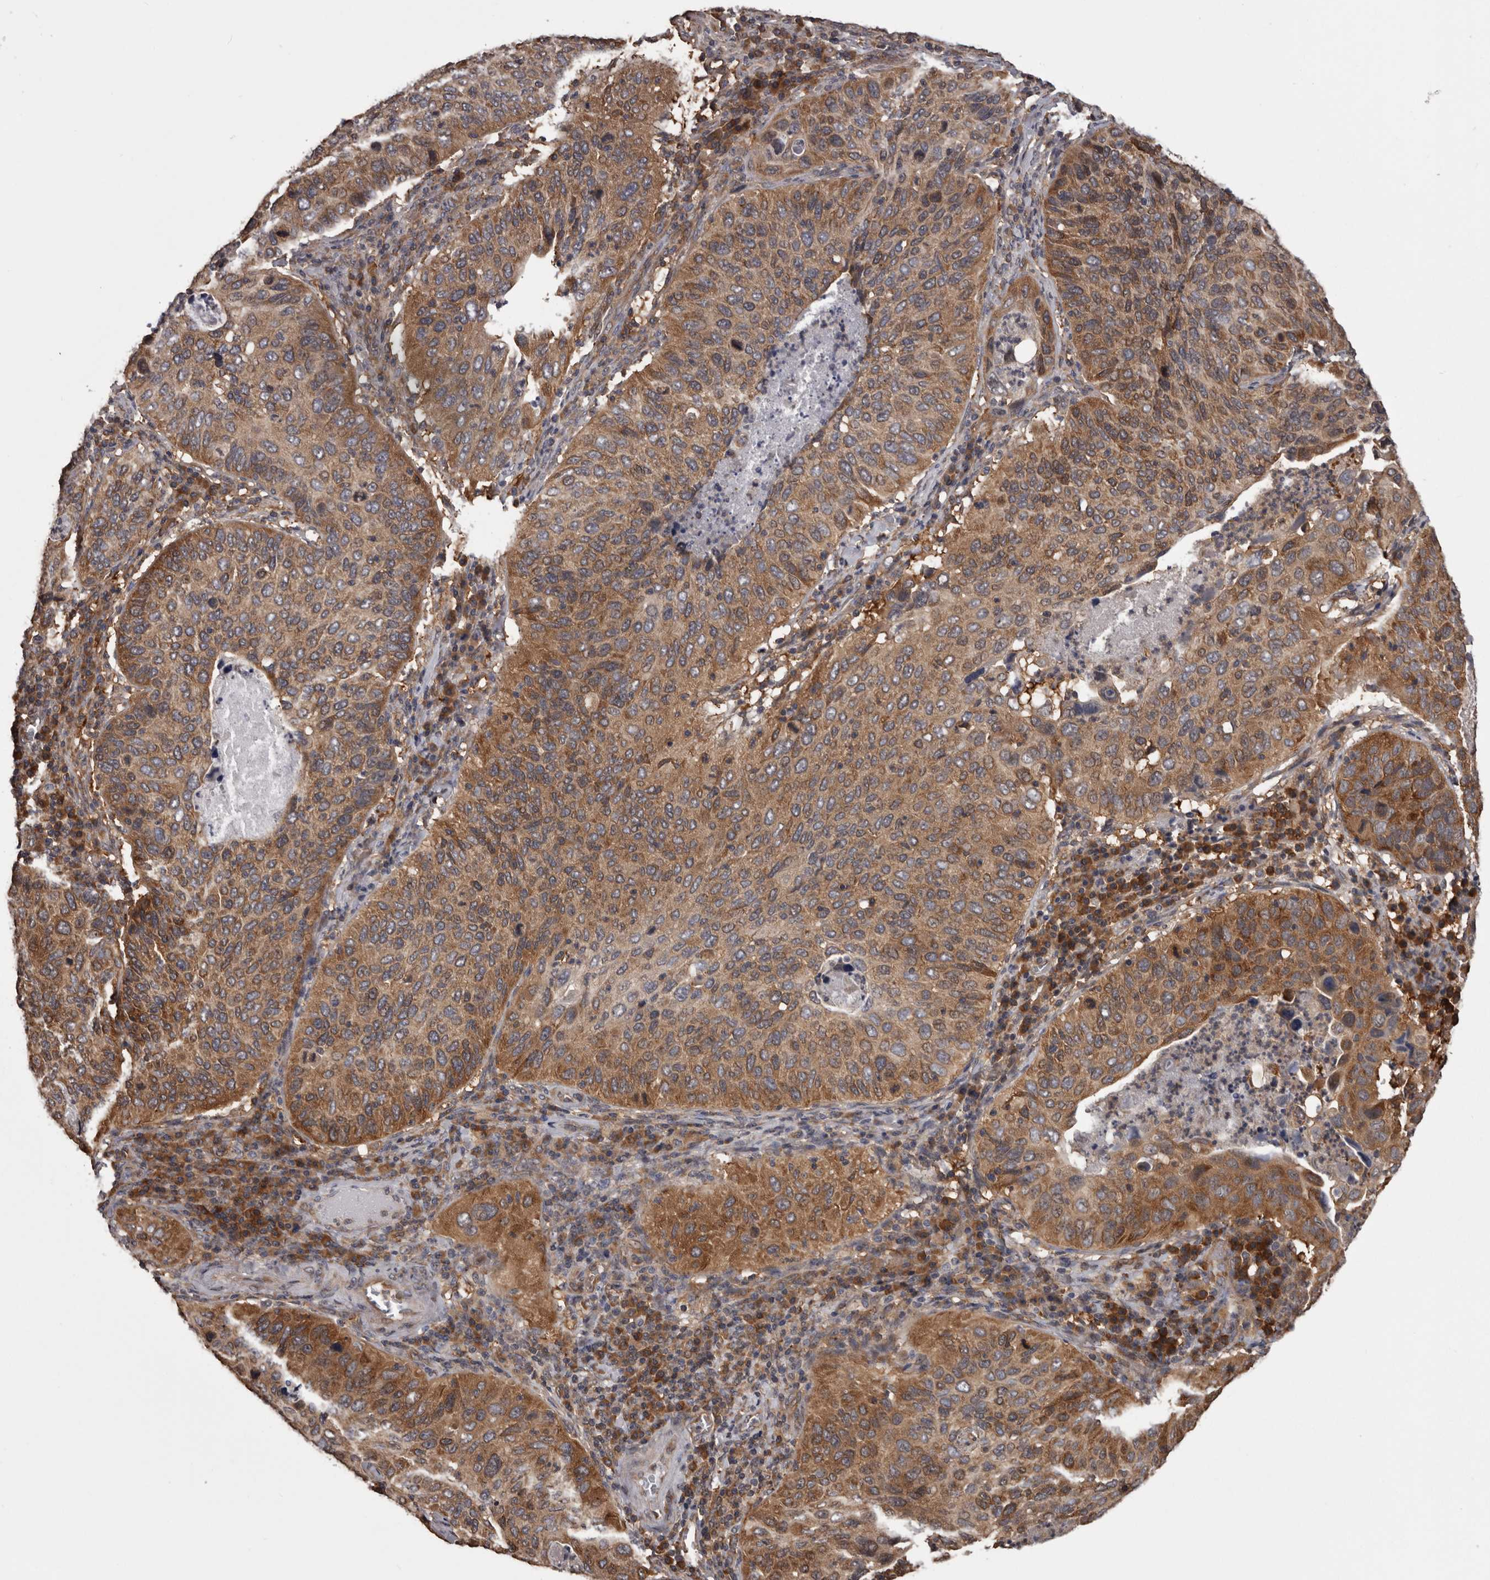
{"staining": {"intensity": "moderate", "quantity": ">75%", "location": "cytoplasmic/membranous"}, "tissue": "cervical cancer", "cell_type": "Tumor cells", "image_type": "cancer", "snomed": [{"axis": "morphology", "description": "Squamous cell carcinoma, NOS"}, {"axis": "topography", "description": "Cervix"}], "caption": "Protein staining exhibits moderate cytoplasmic/membranous expression in about >75% of tumor cells in squamous cell carcinoma (cervical).", "gene": "DARS1", "patient": {"sex": "female", "age": 38}}